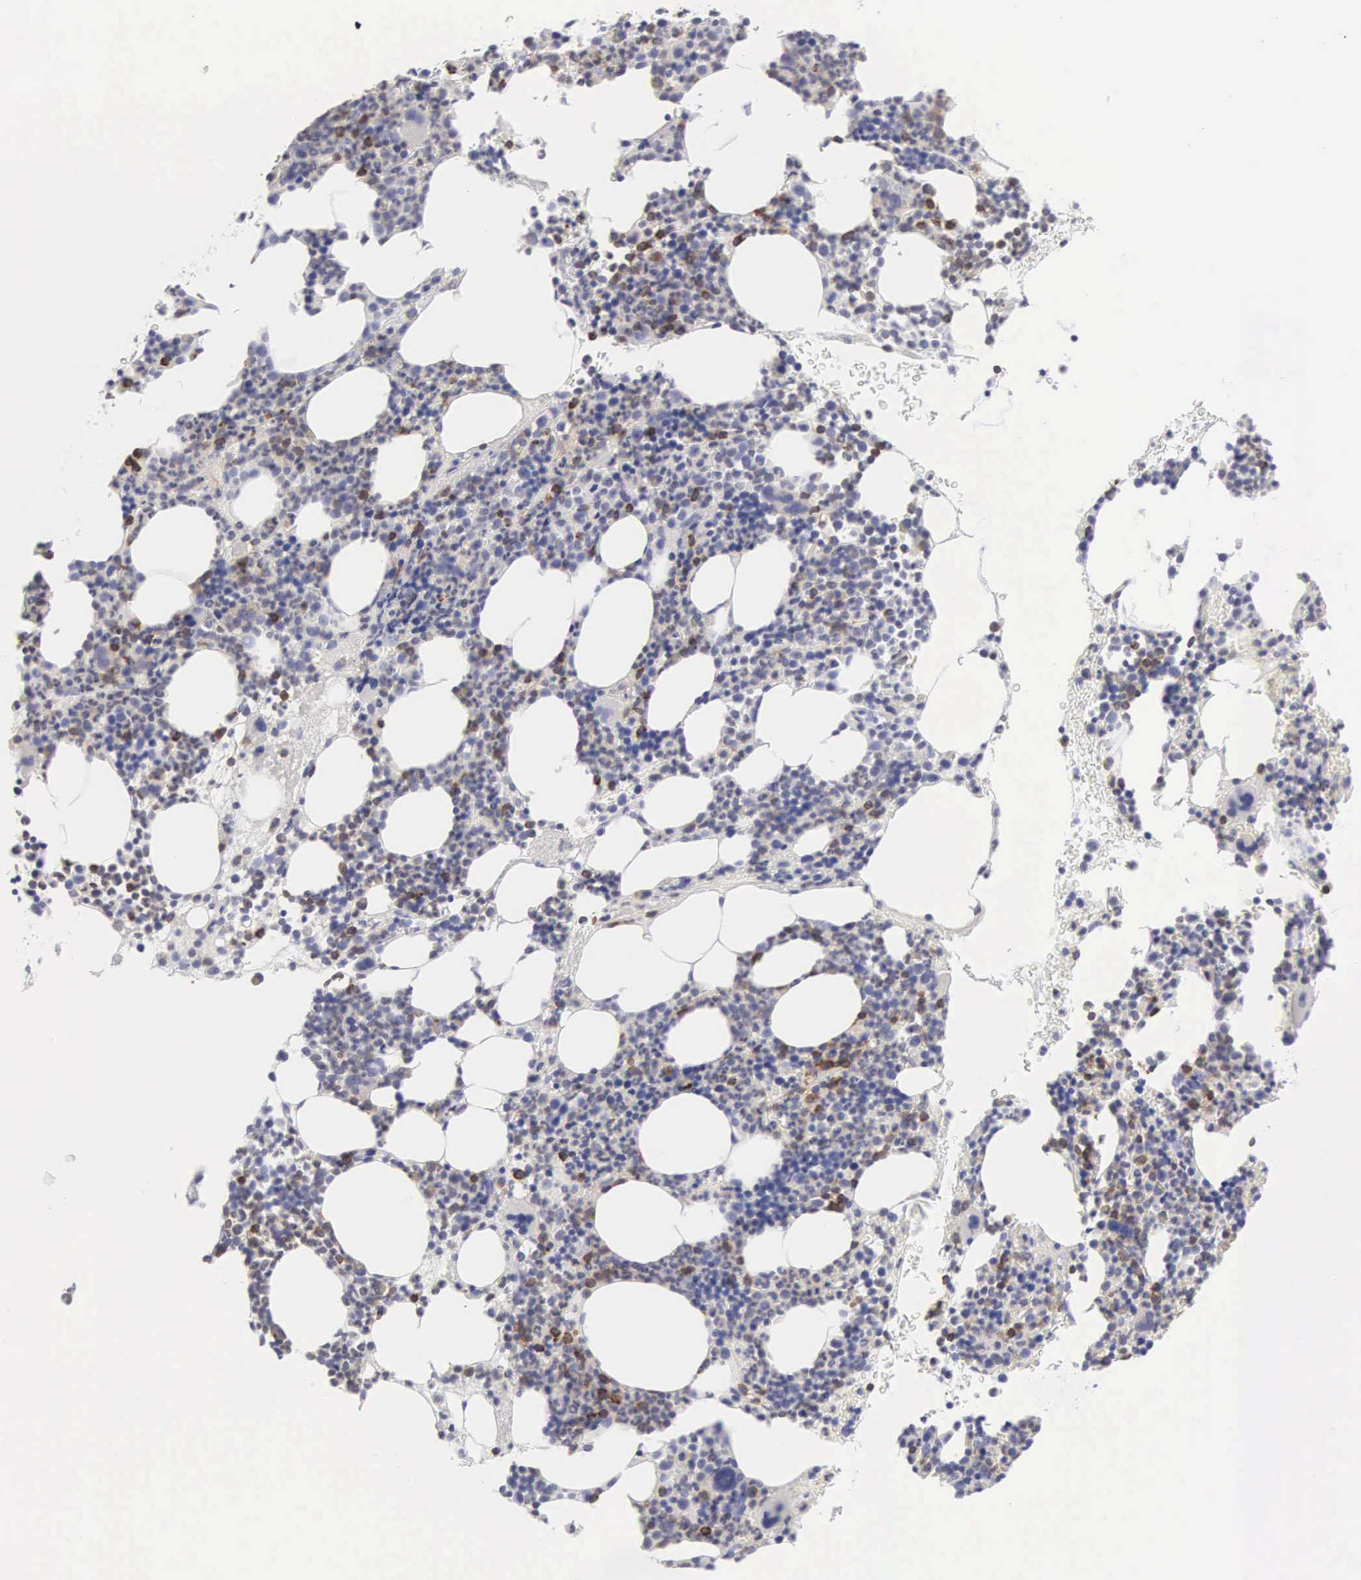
{"staining": {"intensity": "strong", "quantity": "<25%", "location": "cytoplasmic/membranous,nuclear"}, "tissue": "bone marrow", "cell_type": "Hematopoietic cells", "image_type": "normal", "snomed": [{"axis": "morphology", "description": "Normal tissue, NOS"}, {"axis": "topography", "description": "Bone marrow"}], "caption": "Benign bone marrow was stained to show a protein in brown. There is medium levels of strong cytoplasmic/membranous,nuclear staining in about <25% of hematopoietic cells. The protein of interest is stained brown, and the nuclei are stained in blue (DAB (3,3'-diaminobenzidine) IHC with brightfield microscopy, high magnification).", "gene": "ENSG00000285304", "patient": {"sex": "male", "age": 82}}